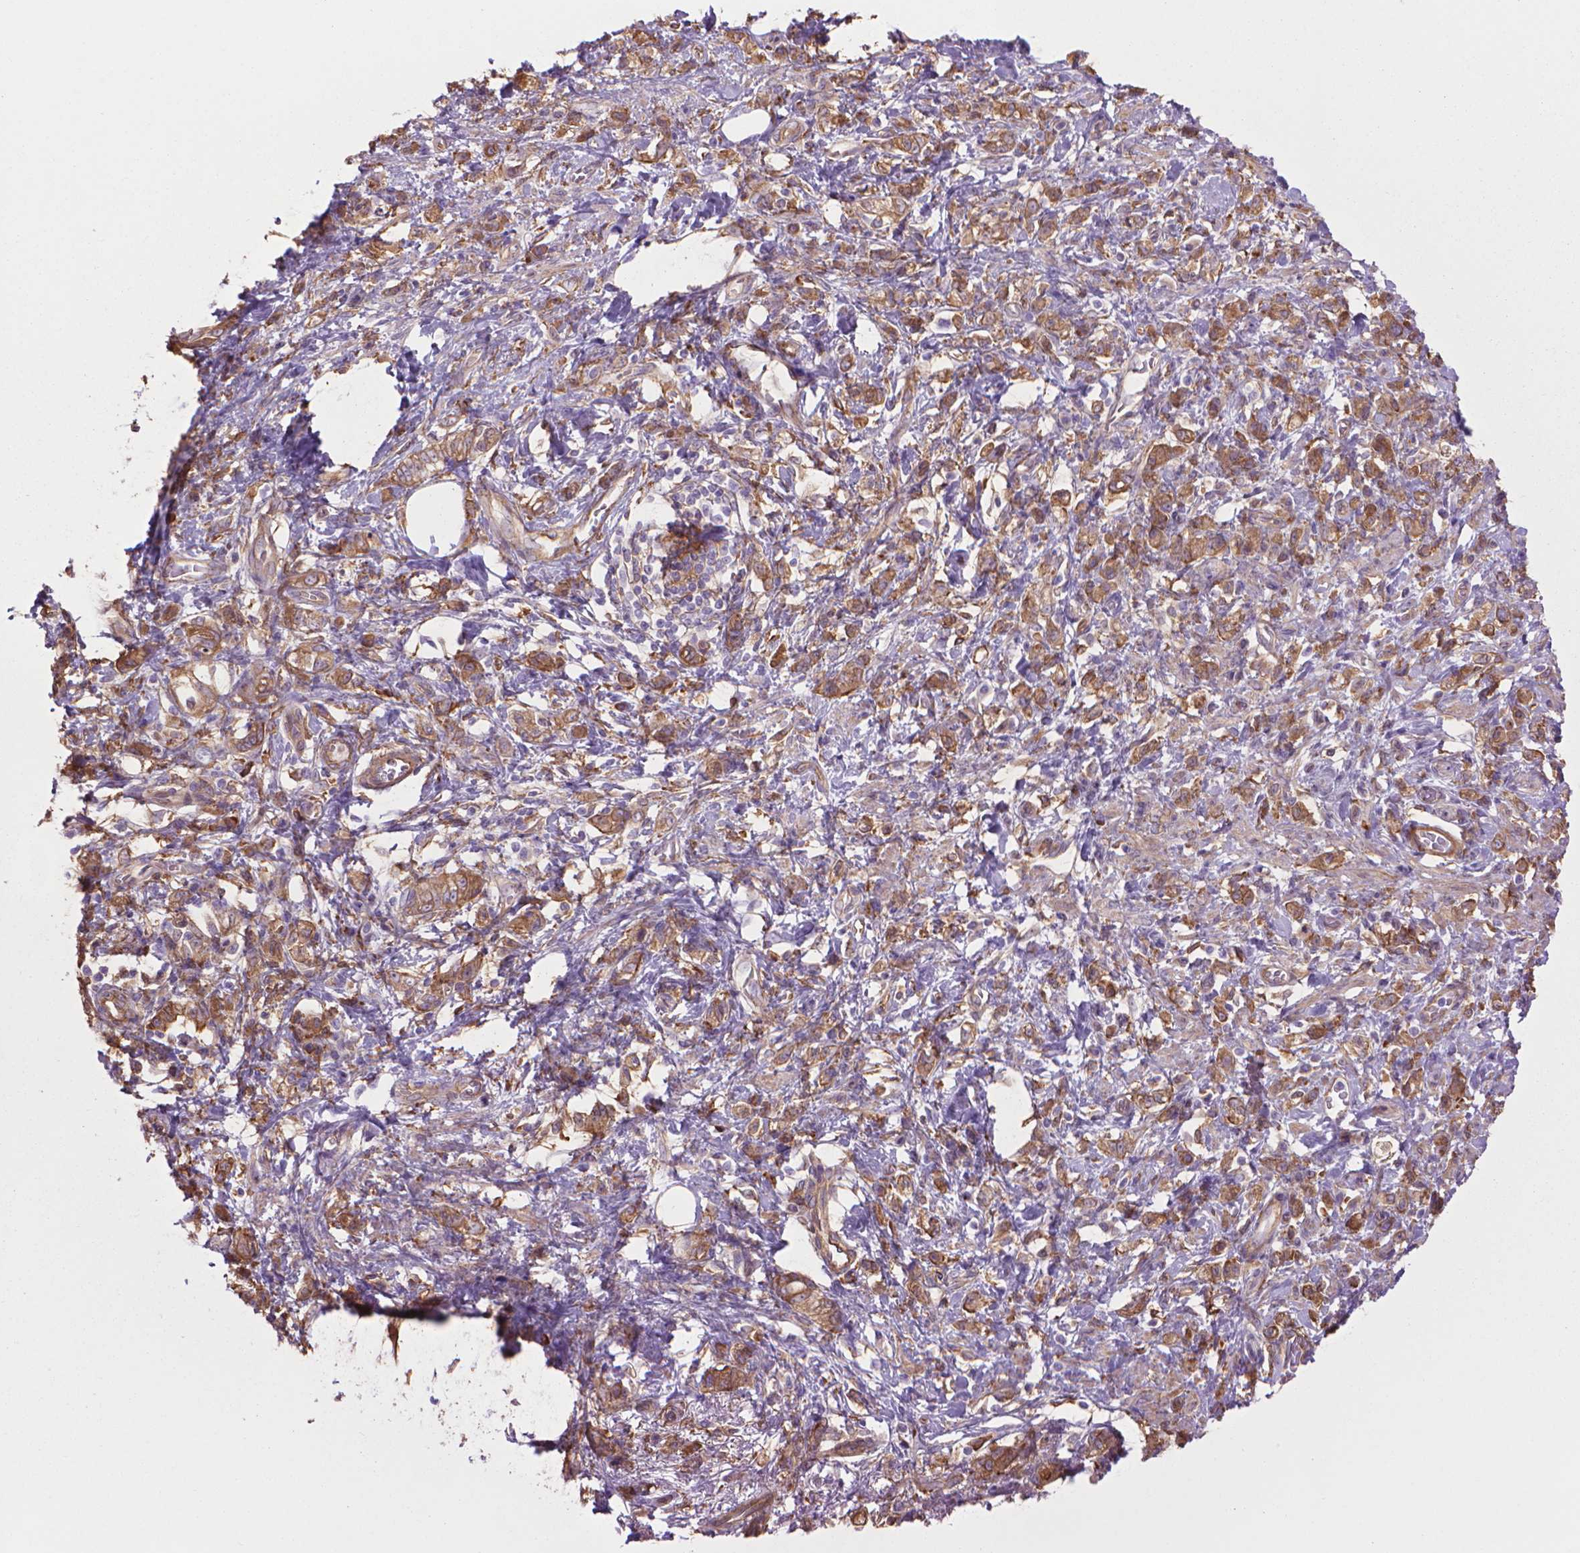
{"staining": {"intensity": "moderate", "quantity": ">75%", "location": "cytoplasmic/membranous"}, "tissue": "stomach cancer", "cell_type": "Tumor cells", "image_type": "cancer", "snomed": [{"axis": "morphology", "description": "Adenocarcinoma, NOS"}, {"axis": "topography", "description": "Stomach"}], "caption": "Adenocarcinoma (stomach) stained with a protein marker demonstrates moderate staining in tumor cells.", "gene": "CORO1B", "patient": {"sex": "male", "age": 77}}